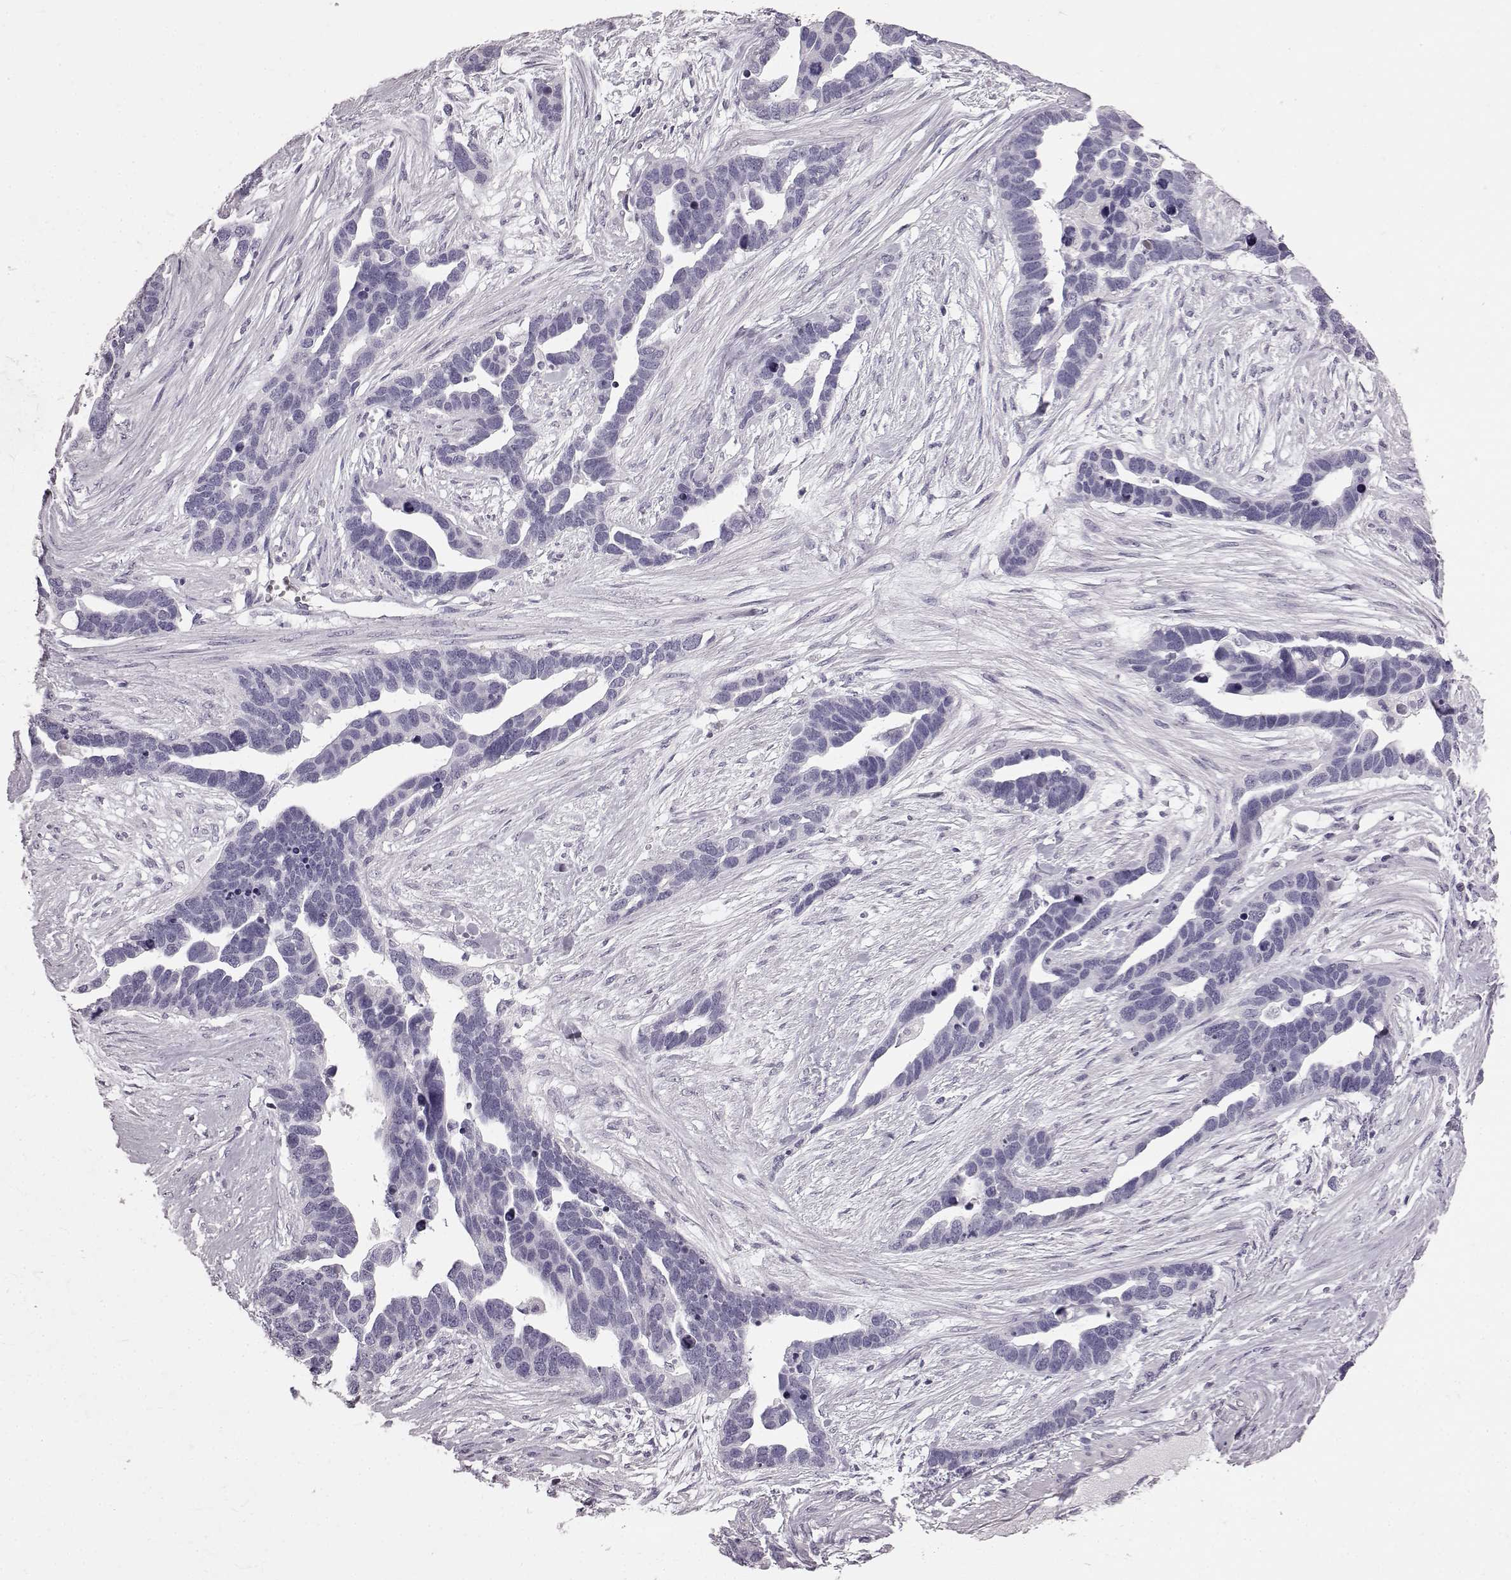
{"staining": {"intensity": "negative", "quantity": "none", "location": "none"}, "tissue": "ovarian cancer", "cell_type": "Tumor cells", "image_type": "cancer", "snomed": [{"axis": "morphology", "description": "Cystadenocarcinoma, serous, NOS"}, {"axis": "topography", "description": "Ovary"}], "caption": "The photomicrograph displays no significant expression in tumor cells of ovarian cancer (serous cystadenocarcinoma).", "gene": "FUT4", "patient": {"sex": "female", "age": 54}}